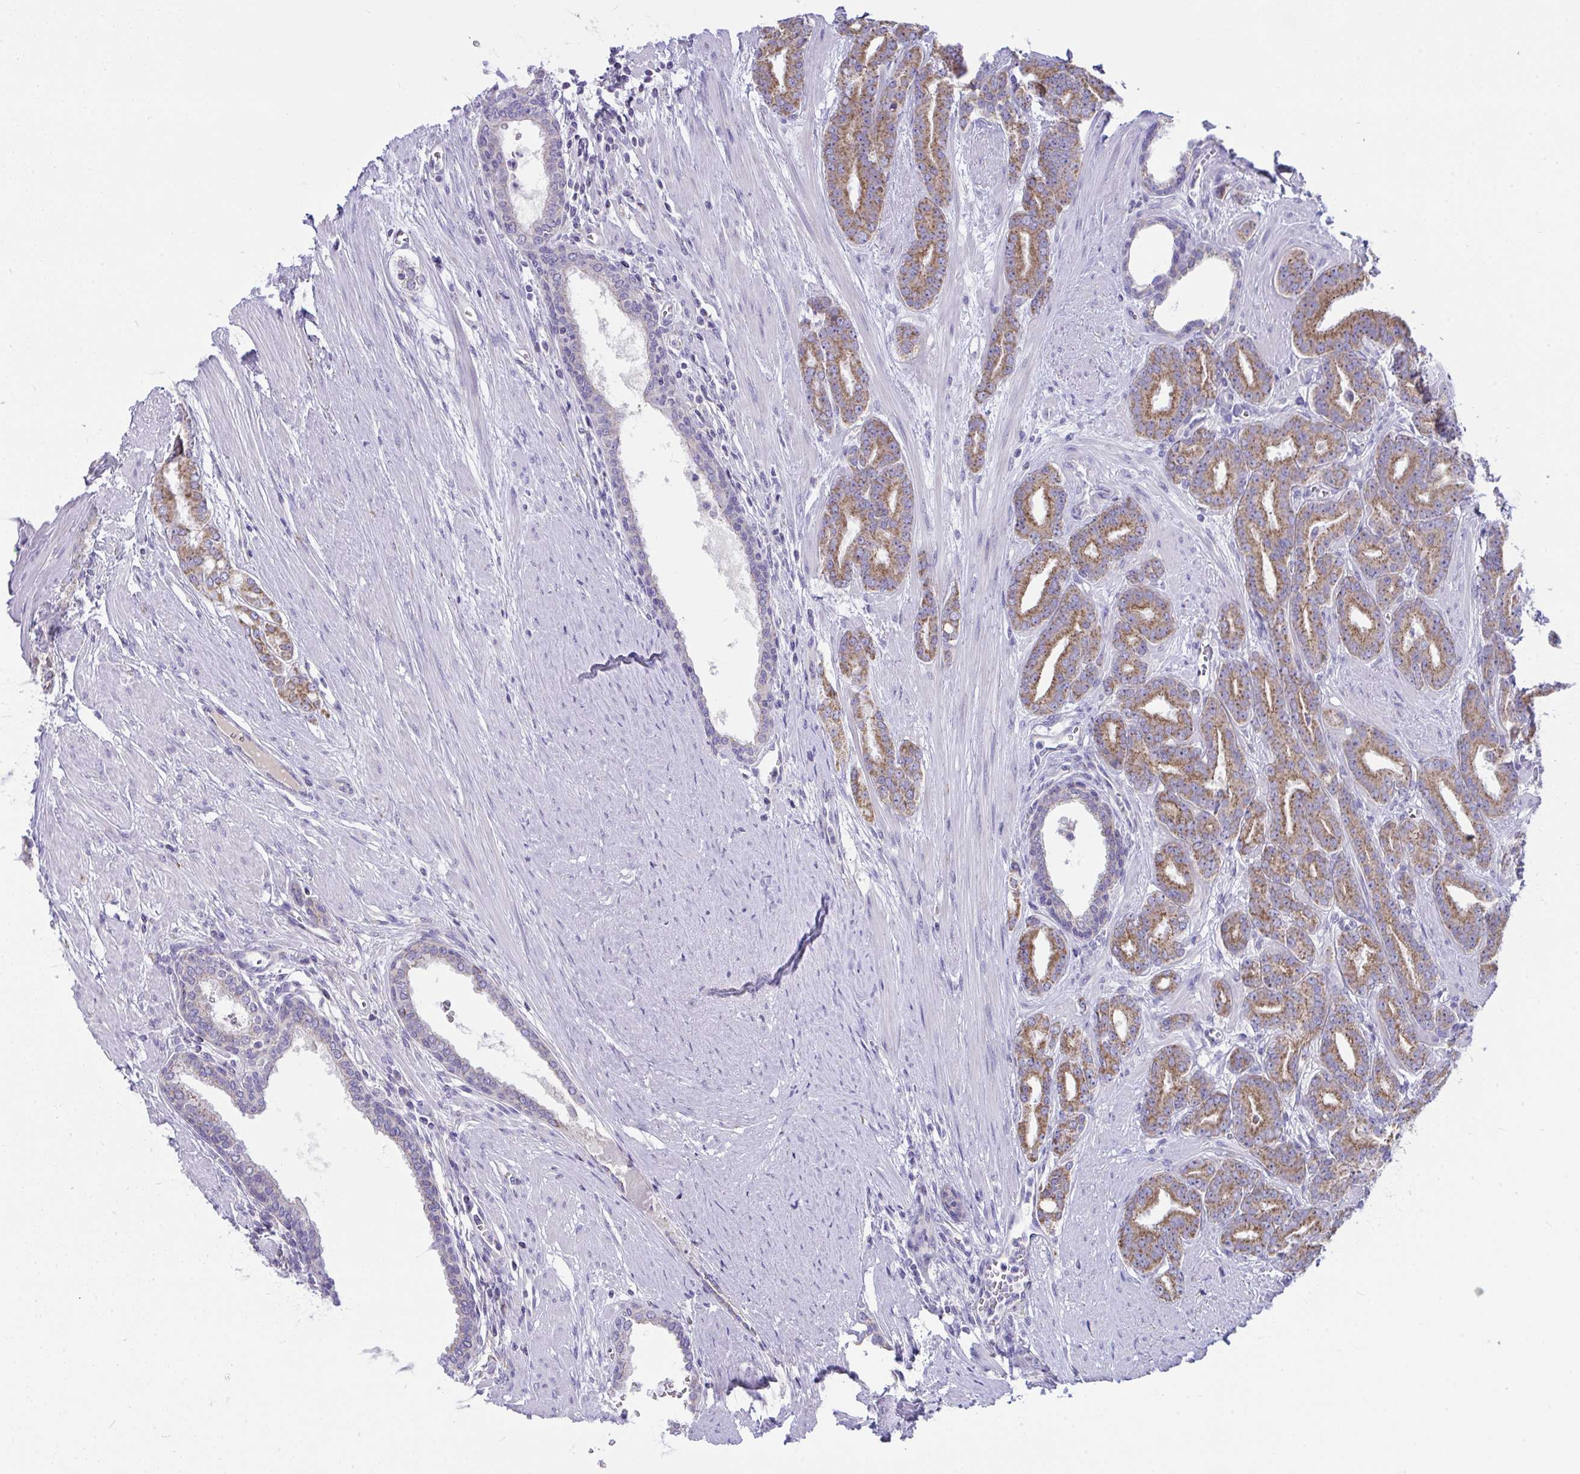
{"staining": {"intensity": "moderate", "quantity": ">75%", "location": "cytoplasmic/membranous"}, "tissue": "prostate cancer", "cell_type": "Tumor cells", "image_type": "cancer", "snomed": [{"axis": "morphology", "description": "Adenocarcinoma, High grade"}, {"axis": "topography", "description": "Prostate"}], "caption": "A brown stain shows moderate cytoplasmic/membranous positivity of a protein in prostate cancer tumor cells.", "gene": "PLA2G12B", "patient": {"sex": "male", "age": 60}}